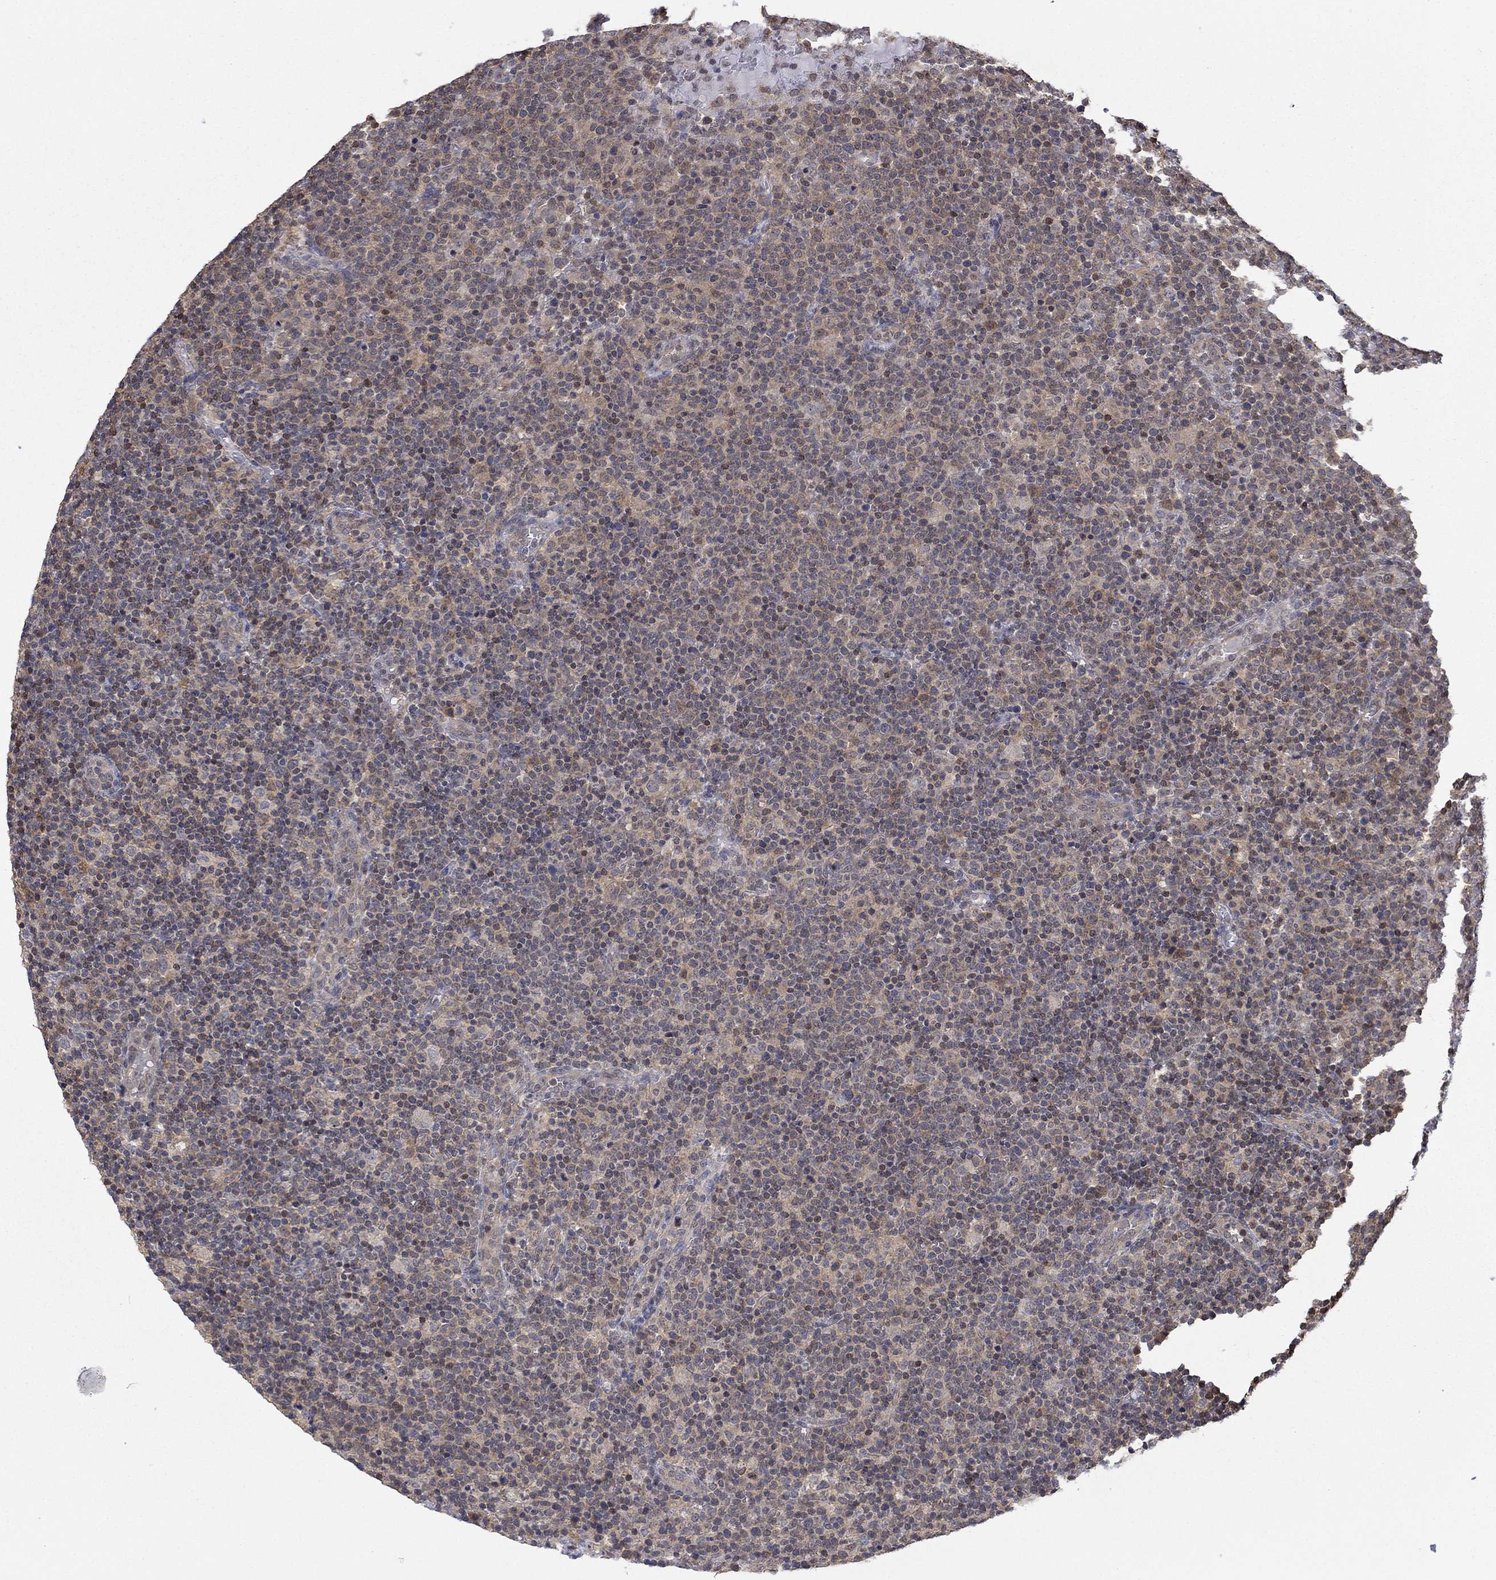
{"staining": {"intensity": "weak", "quantity": "25%-75%", "location": "cytoplasmic/membranous"}, "tissue": "lymphoma", "cell_type": "Tumor cells", "image_type": "cancer", "snomed": [{"axis": "morphology", "description": "Malignant lymphoma, non-Hodgkin's type, High grade"}, {"axis": "topography", "description": "Lymph node"}], "caption": "Approximately 25%-75% of tumor cells in lymphoma exhibit weak cytoplasmic/membranous protein positivity as visualized by brown immunohistochemical staining.", "gene": "RNF114", "patient": {"sex": "male", "age": 61}}